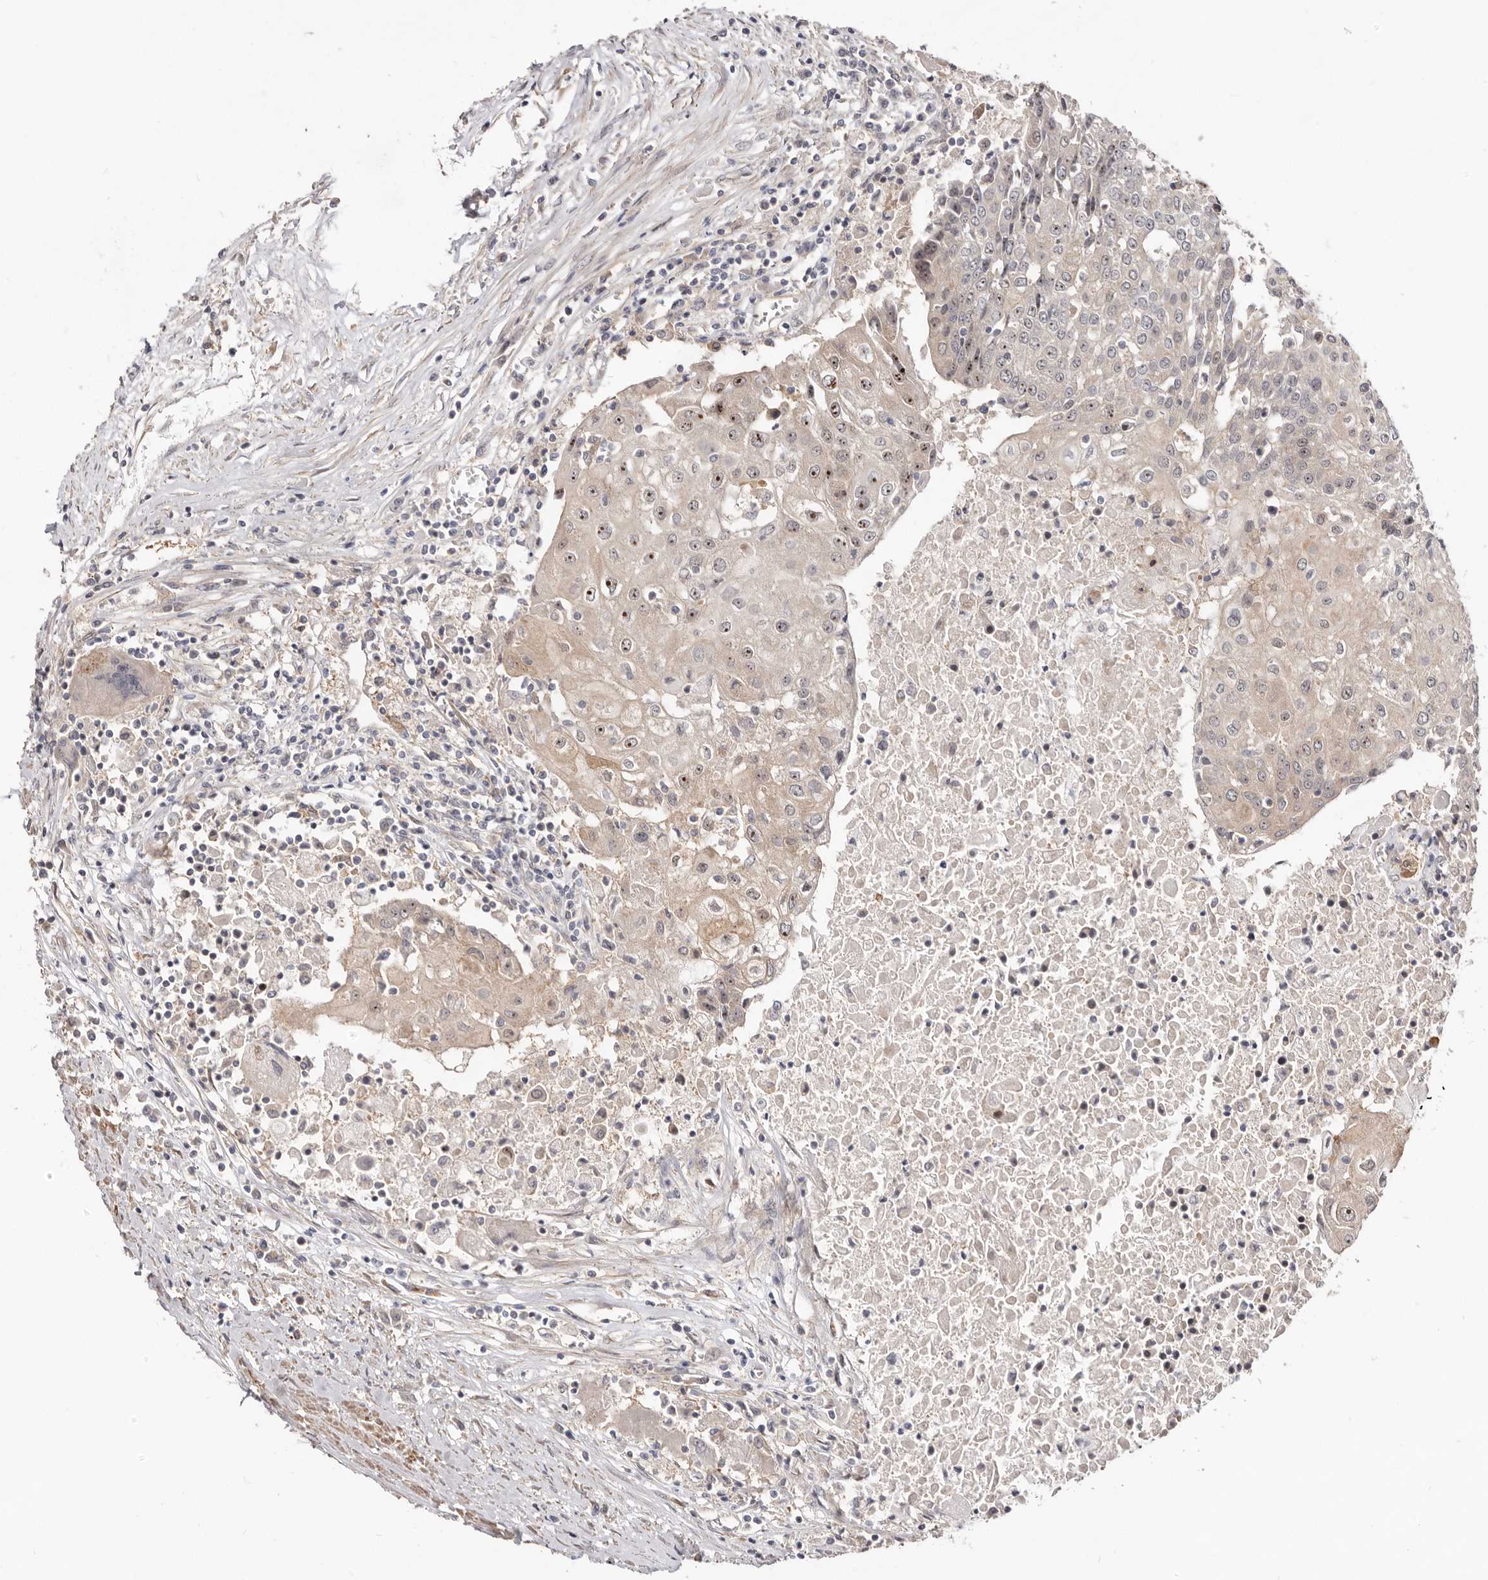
{"staining": {"intensity": "moderate", "quantity": "<25%", "location": "nuclear"}, "tissue": "urothelial cancer", "cell_type": "Tumor cells", "image_type": "cancer", "snomed": [{"axis": "morphology", "description": "Urothelial carcinoma, High grade"}, {"axis": "topography", "description": "Urinary bladder"}], "caption": "The micrograph reveals immunohistochemical staining of urothelial cancer. There is moderate nuclear staining is present in about <25% of tumor cells.", "gene": "GPATCH4", "patient": {"sex": "female", "age": 85}}